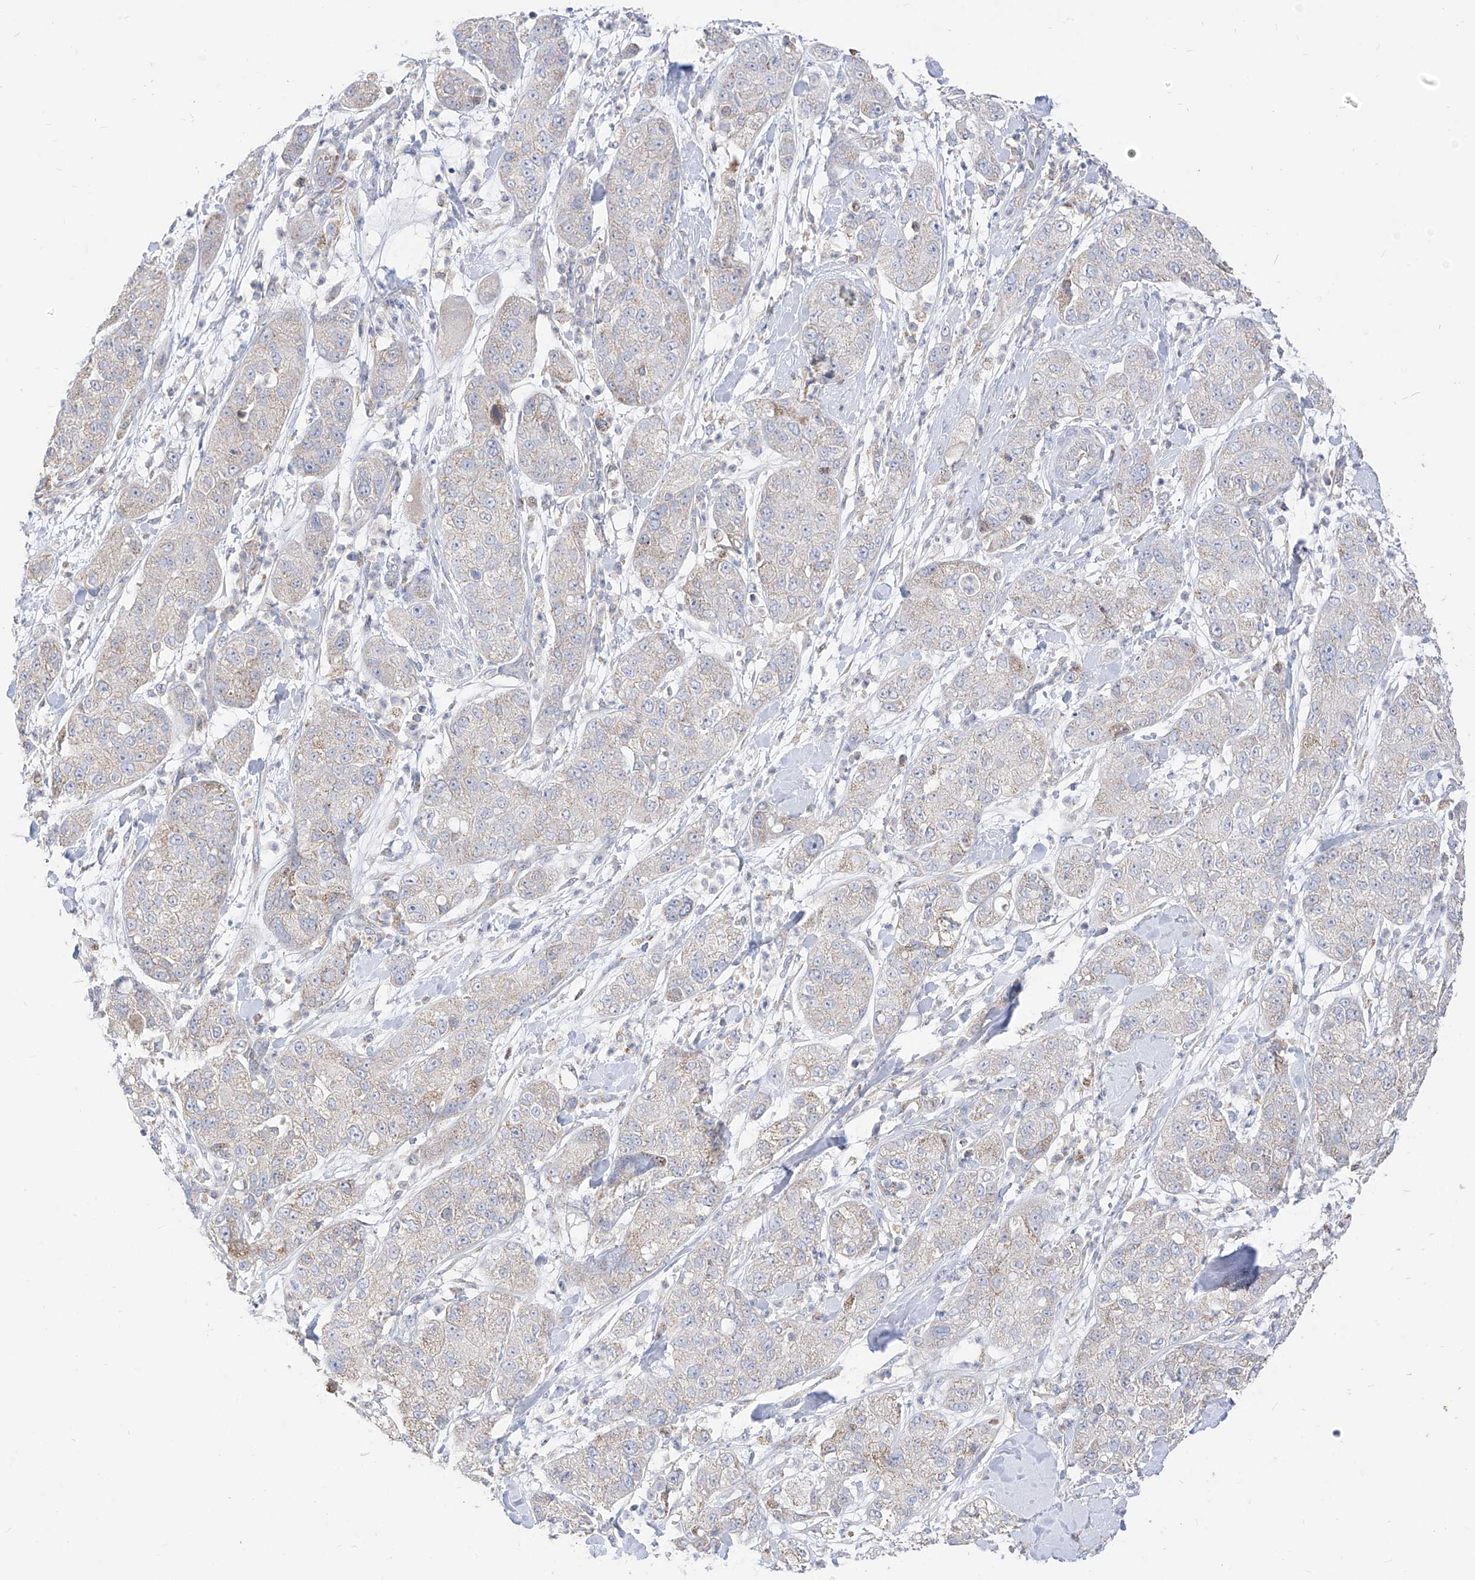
{"staining": {"intensity": "negative", "quantity": "none", "location": "none"}, "tissue": "pancreatic cancer", "cell_type": "Tumor cells", "image_type": "cancer", "snomed": [{"axis": "morphology", "description": "Adenocarcinoma, NOS"}, {"axis": "topography", "description": "Pancreas"}], "caption": "Photomicrograph shows no significant protein expression in tumor cells of pancreatic cancer (adenocarcinoma).", "gene": "RASA2", "patient": {"sex": "female", "age": 78}}